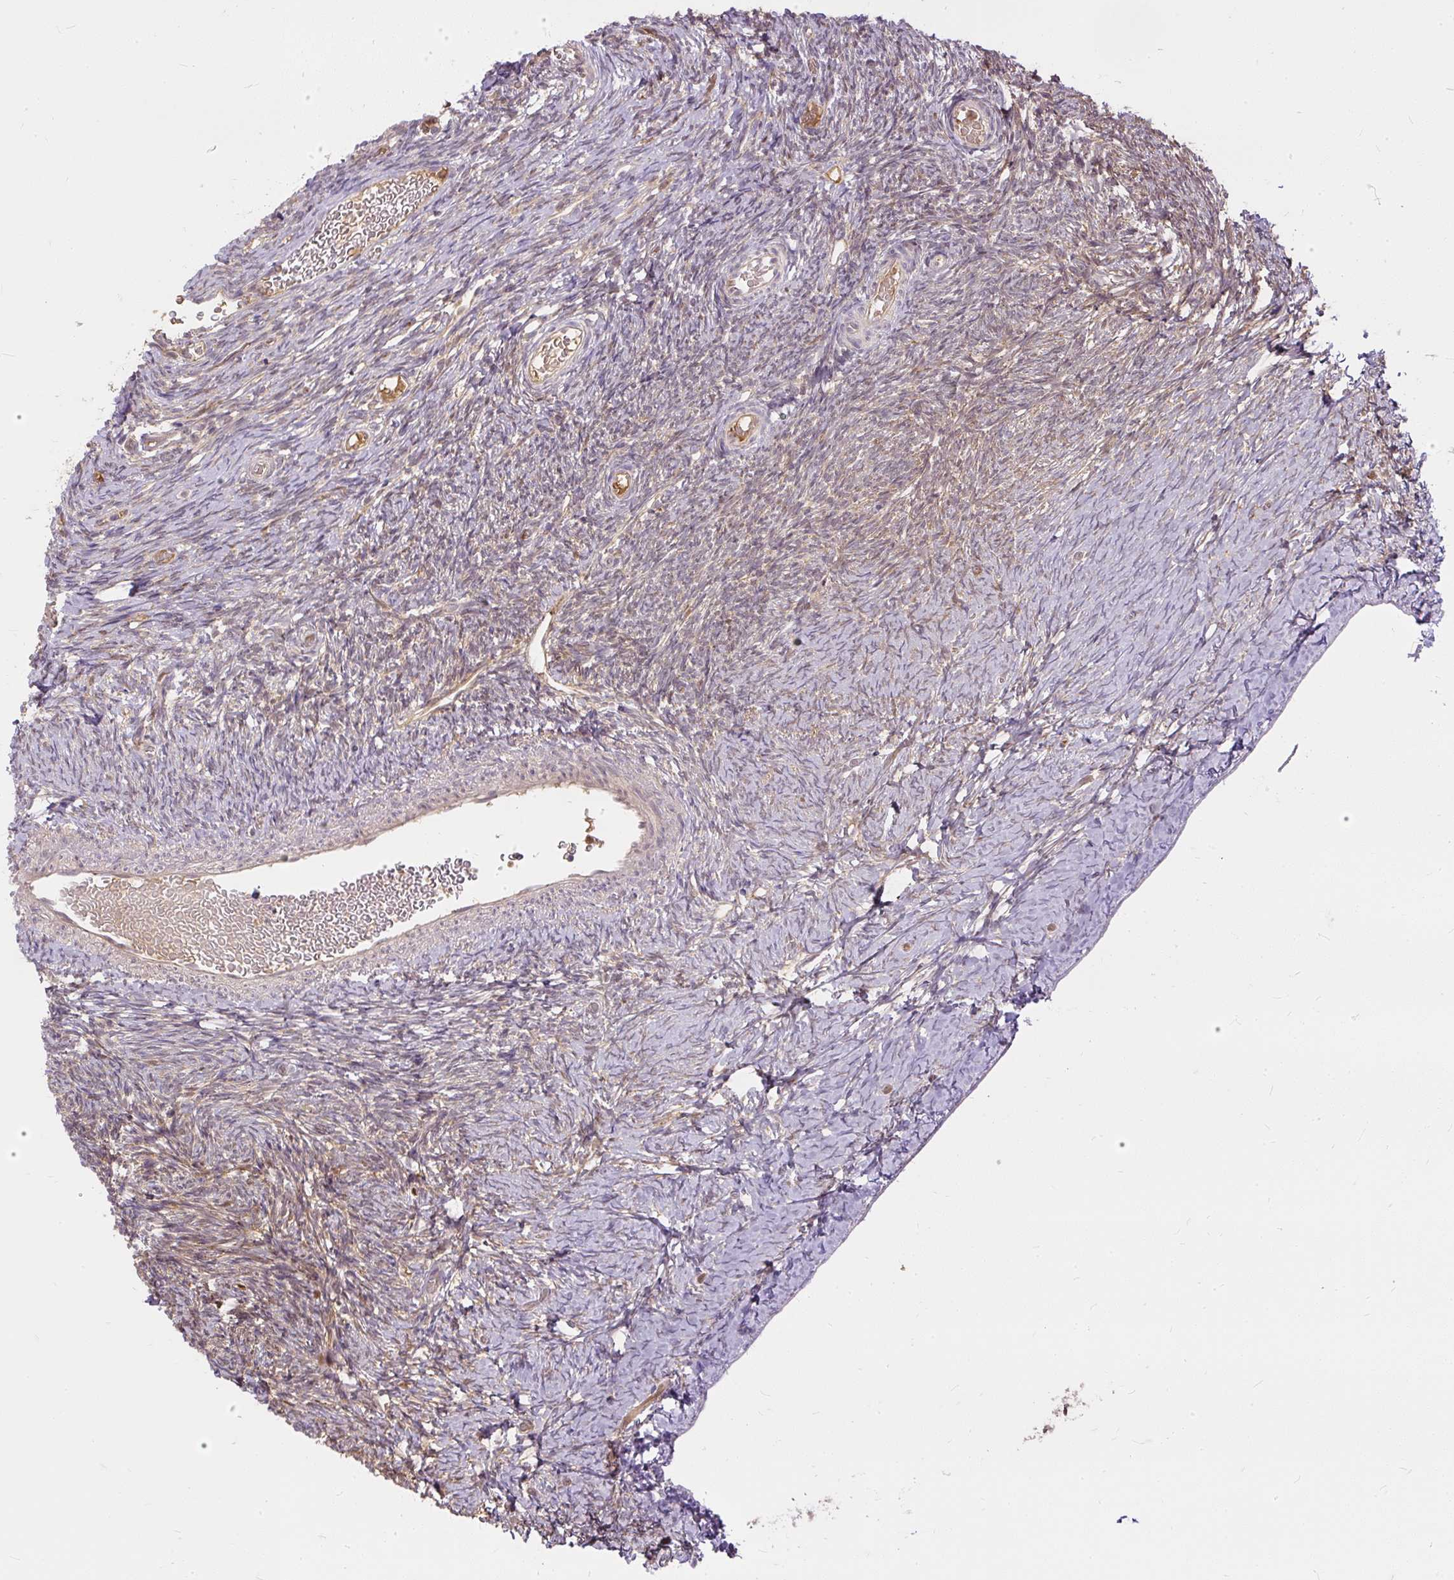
{"staining": {"intensity": "weak", "quantity": ">75%", "location": "cytoplasmic/membranous"}, "tissue": "ovary", "cell_type": "Follicle cells", "image_type": "normal", "snomed": [{"axis": "morphology", "description": "Normal tissue, NOS"}, {"axis": "topography", "description": "Ovary"}], "caption": "Protein analysis of benign ovary displays weak cytoplasmic/membranous positivity in about >75% of follicle cells. (Brightfield microscopy of DAB IHC at high magnification).", "gene": "AP5S1", "patient": {"sex": "female", "age": 39}}